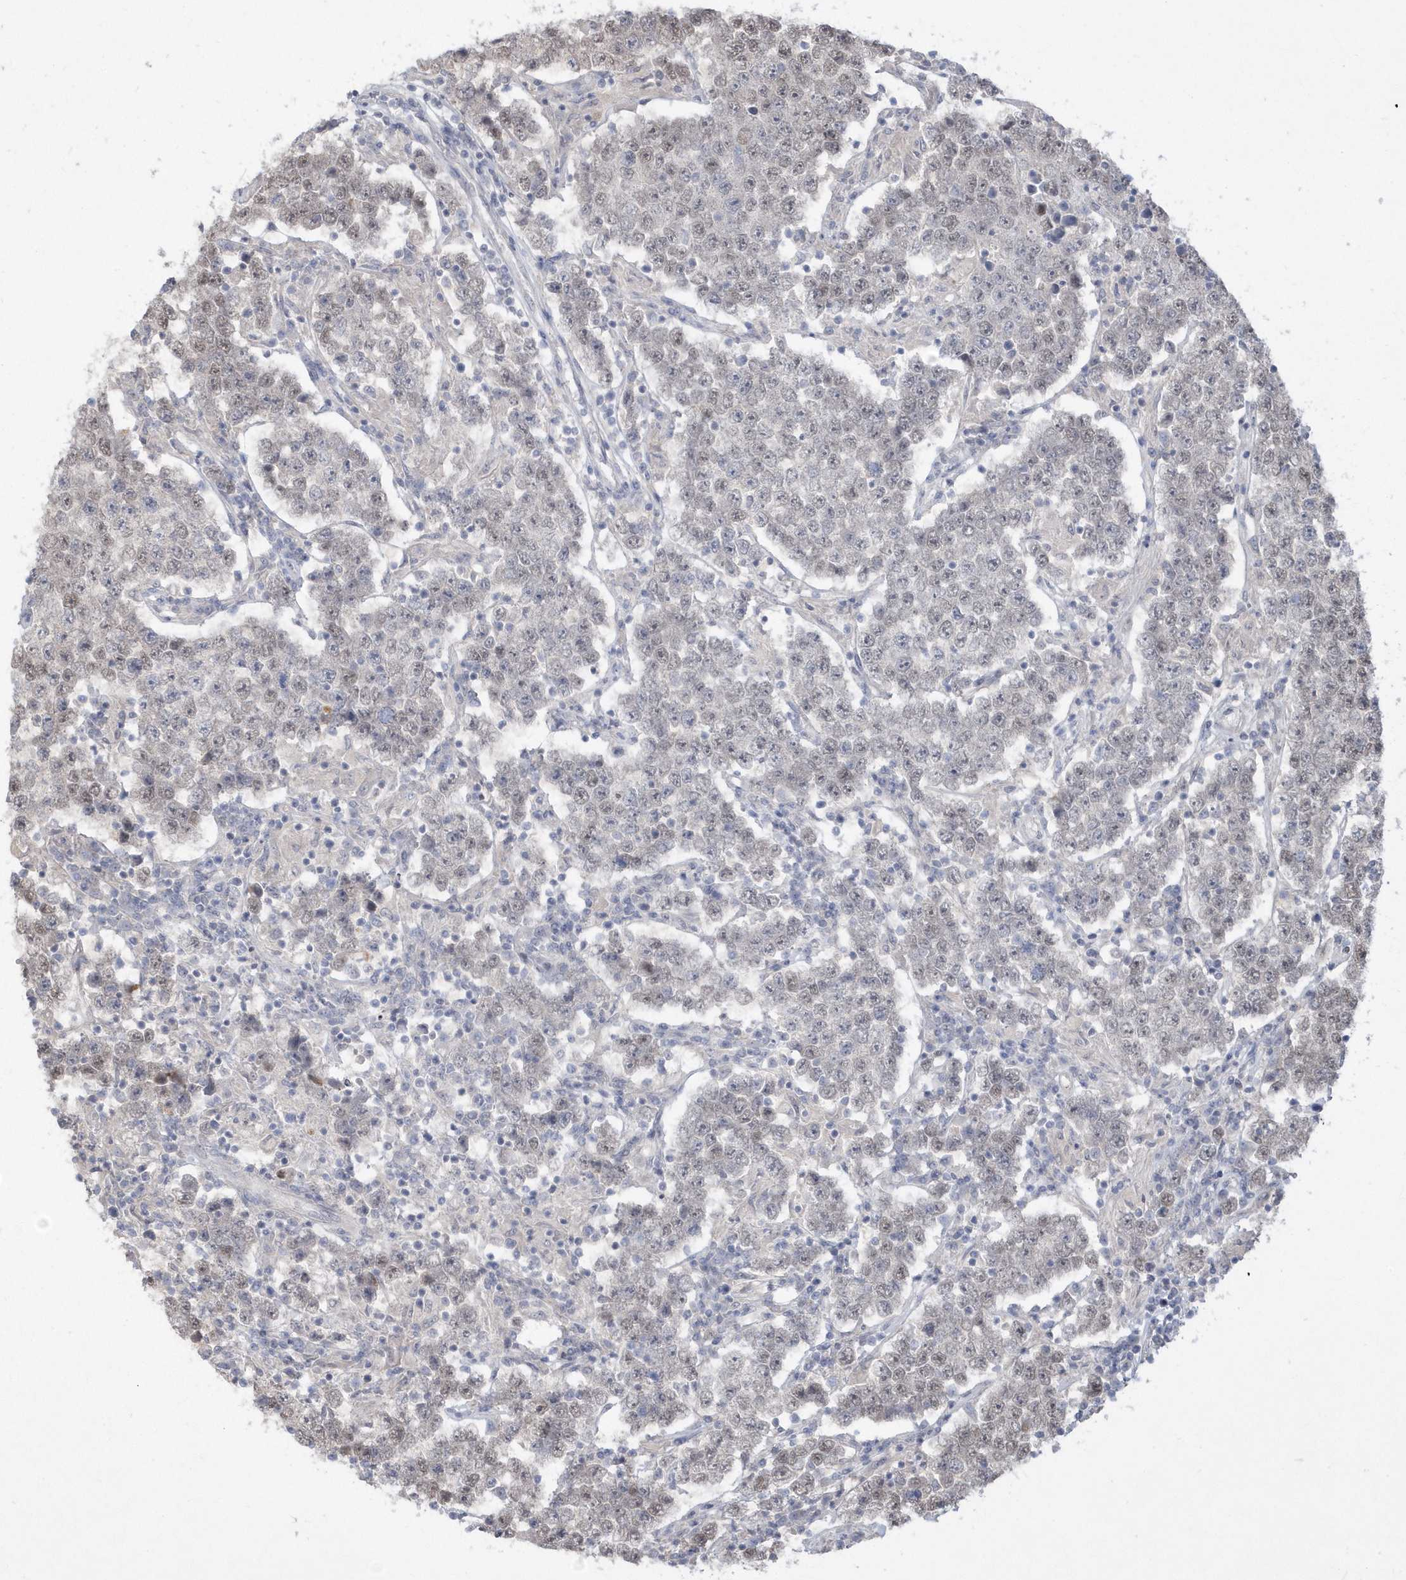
{"staining": {"intensity": "weak", "quantity": "<25%", "location": "nuclear"}, "tissue": "testis cancer", "cell_type": "Tumor cells", "image_type": "cancer", "snomed": [{"axis": "morphology", "description": "Normal tissue, NOS"}, {"axis": "morphology", "description": "Urothelial carcinoma, High grade"}, {"axis": "morphology", "description": "Seminoma, NOS"}, {"axis": "morphology", "description": "Carcinoma, Embryonal, NOS"}, {"axis": "topography", "description": "Urinary bladder"}, {"axis": "topography", "description": "Testis"}], "caption": "Immunohistochemical staining of human testis embryonal carcinoma exhibits no significant expression in tumor cells.", "gene": "TSPEAR", "patient": {"sex": "male", "age": 41}}